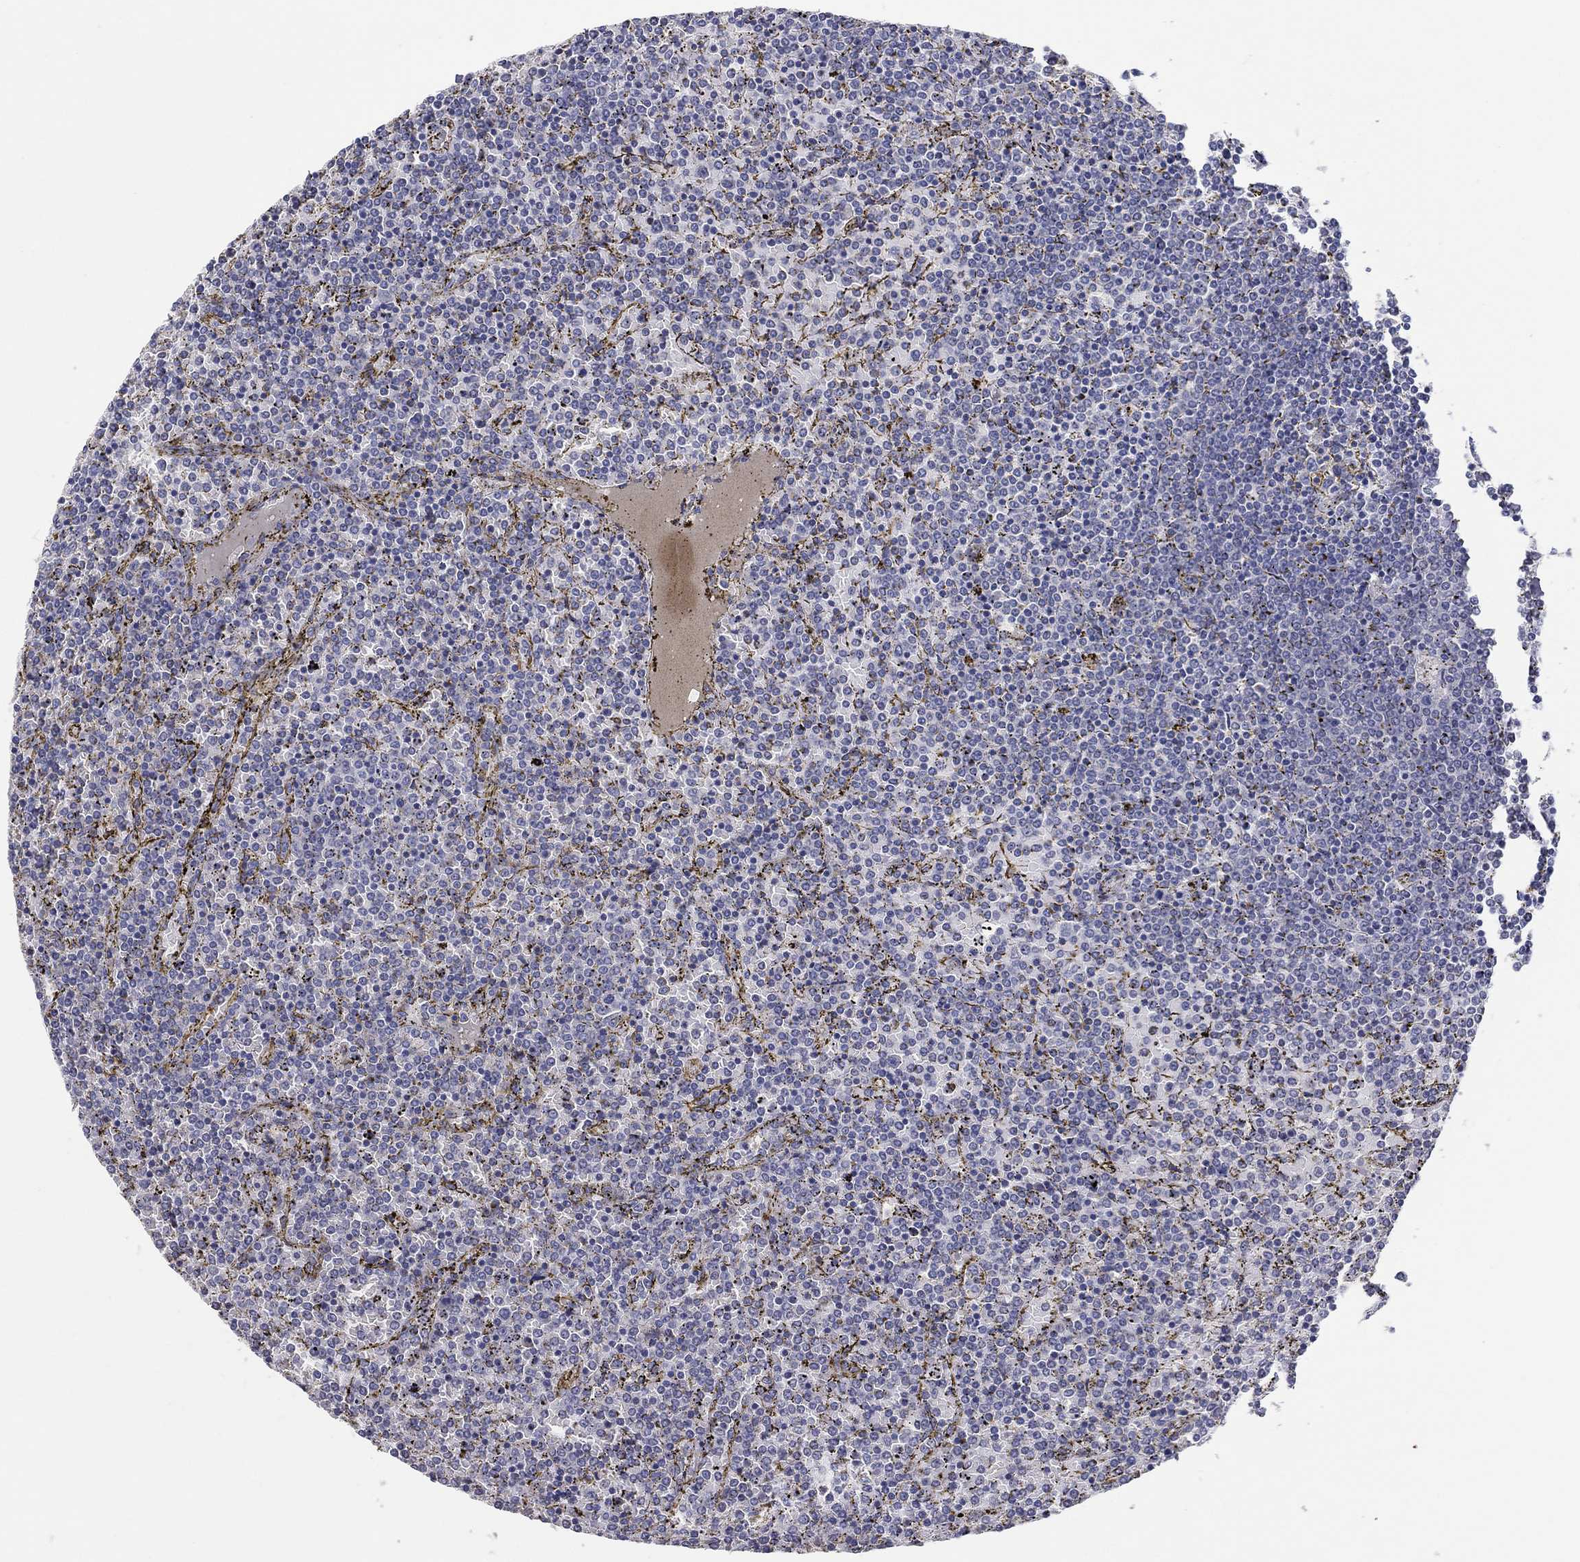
{"staining": {"intensity": "negative", "quantity": "none", "location": "none"}, "tissue": "lymphoma", "cell_type": "Tumor cells", "image_type": "cancer", "snomed": [{"axis": "morphology", "description": "Malignant lymphoma, non-Hodgkin's type, Low grade"}, {"axis": "topography", "description": "Spleen"}], "caption": "IHC photomicrograph of human lymphoma stained for a protein (brown), which shows no expression in tumor cells.", "gene": "DOCK3", "patient": {"sex": "female", "age": 77}}